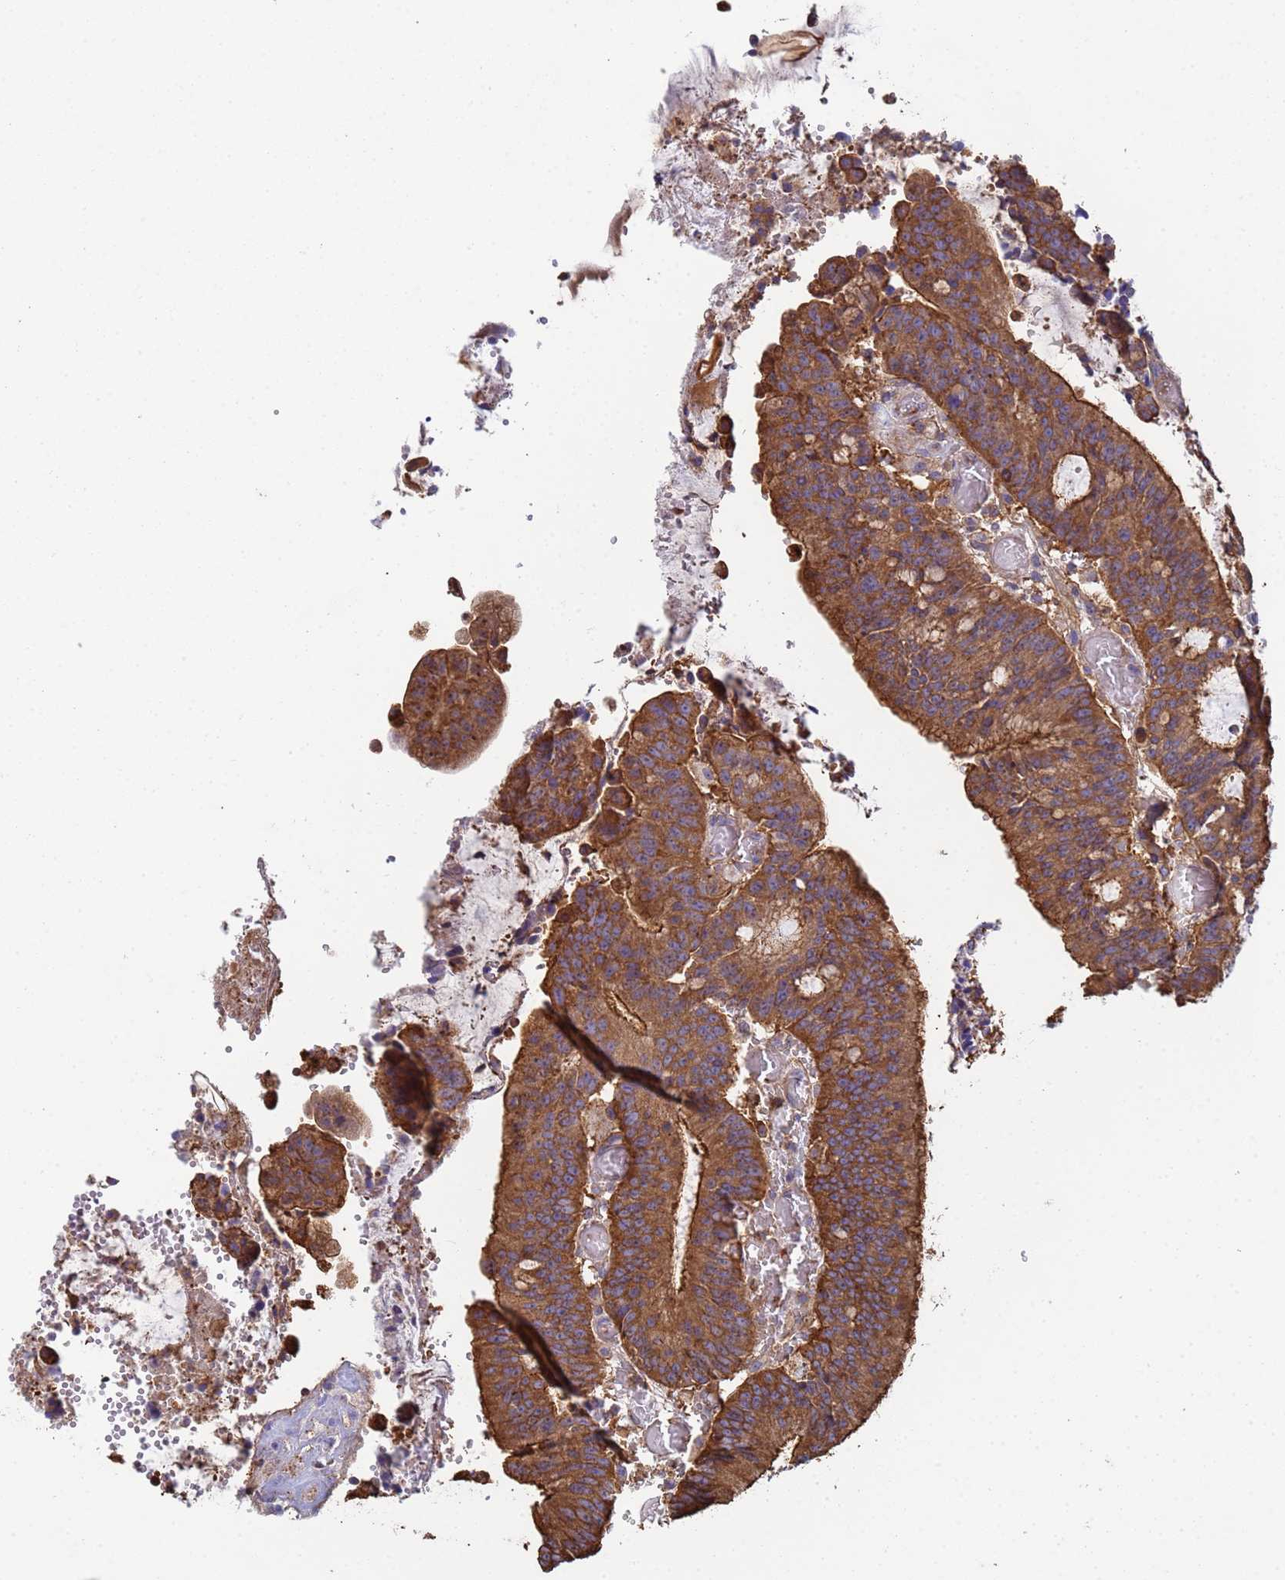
{"staining": {"intensity": "strong", "quantity": ">75%", "location": "cytoplasmic/membranous"}, "tissue": "colorectal cancer", "cell_type": "Tumor cells", "image_type": "cancer", "snomed": [{"axis": "morphology", "description": "Adenocarcinoma, NOS"}, {"axis": "topography", "description": "Rectum"}], "caption": "There is high levels of strong cytoplasmic/membranous positivity in tumor cells of colorectal cancer (adenocarcinoma), as demonstrated by immunohistochemical staining (brown color).", "gene": "ZNG1B", "patient": {"sex": "female", "age": 77}}